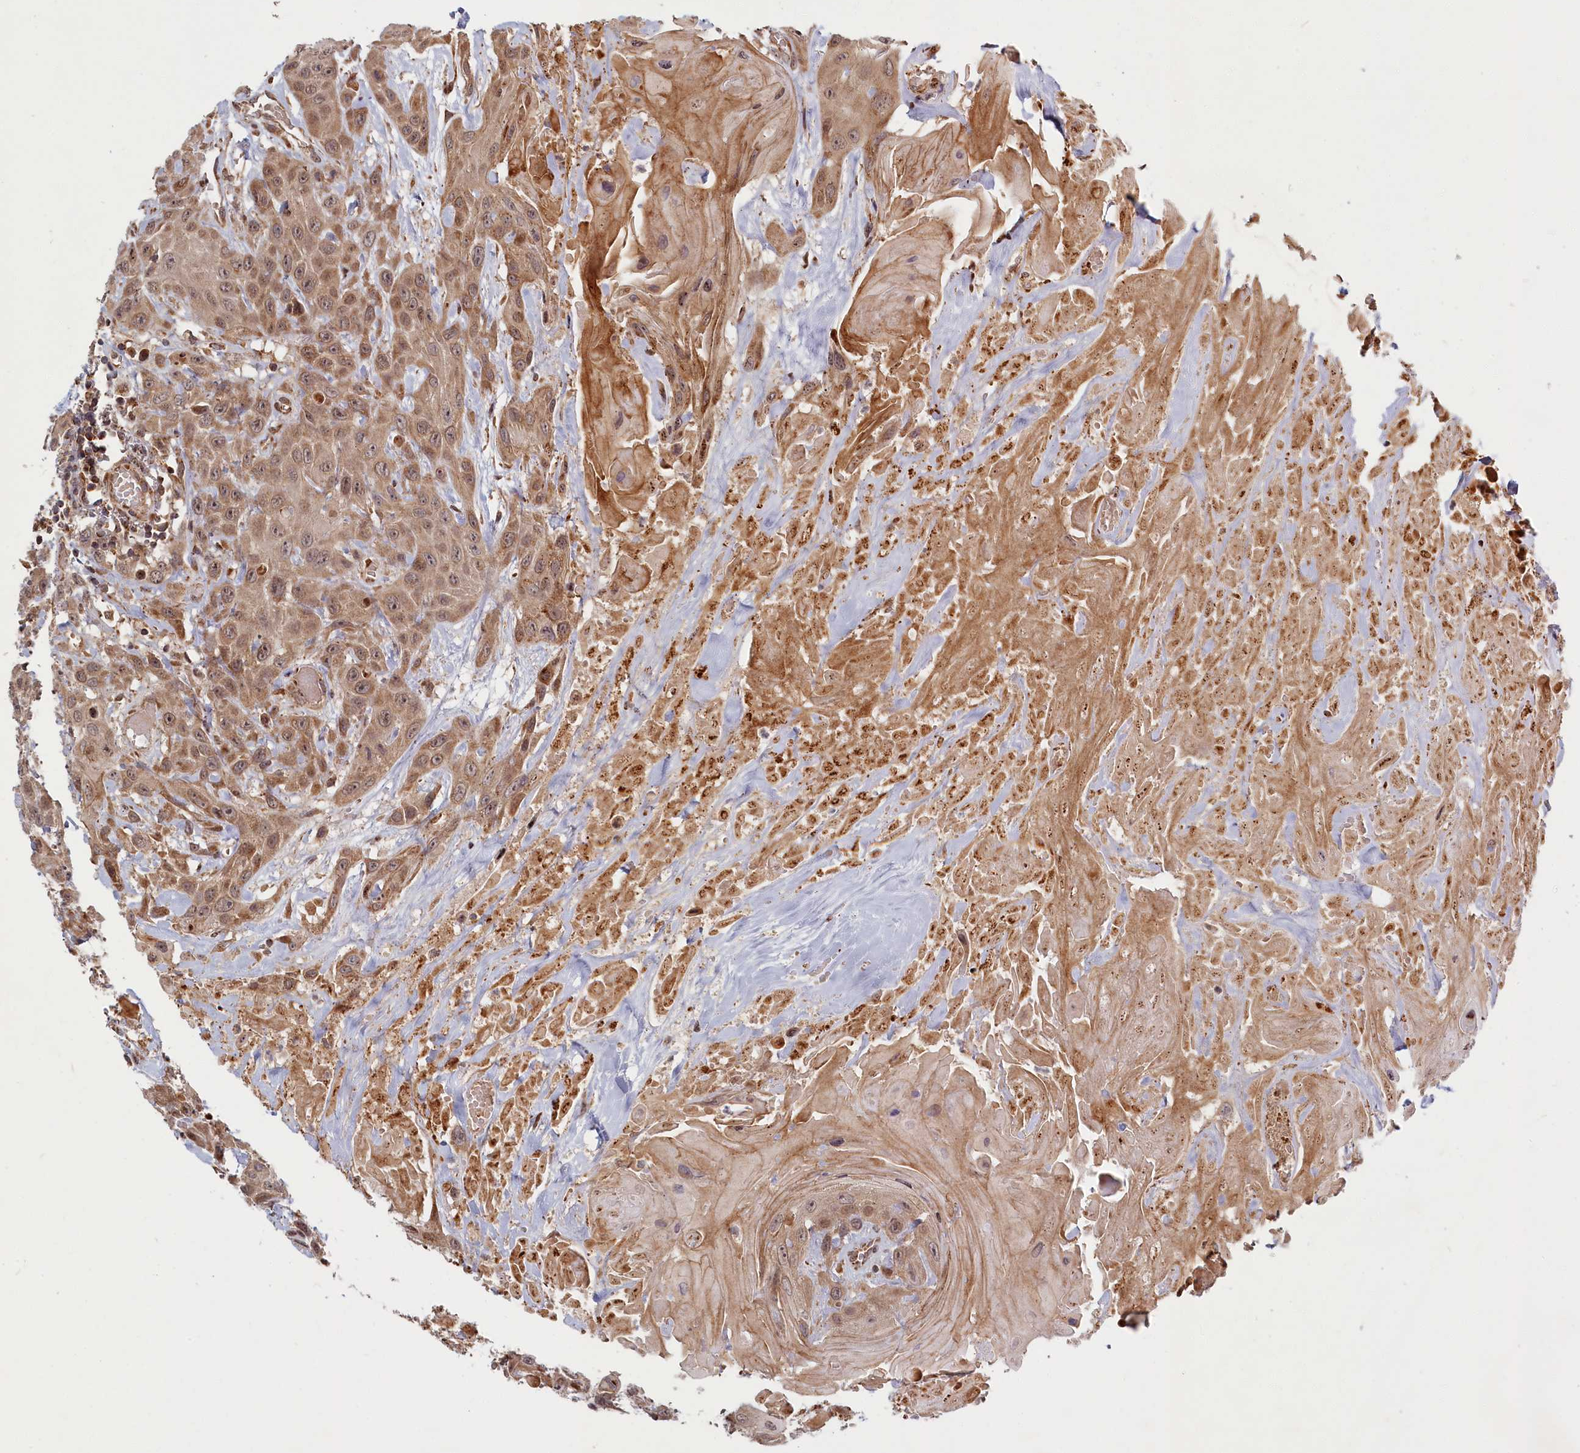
{"staining": {"intensity": "moderate", "quantity": ">75%", "location": "cytoplasmic/membranous,nuclear"}, "tissue": "head and neck cancer", "cell_type": "Tumor cells", "image_type": "cancer", "snomed": [{"axis": "morphology", "description": "Squamous cell carcinoma, NOS"}, {"axis": "topography", "description": "Head-Neck"}], "caption": "The histopathology image demonstrates a brown stain indicating the presence of a protein in the cytoplasmic/membranous and nuclear of tumor cells in head and neck cancer (squamous cell carcinoma). Using DAB (3,3'-diaminobenzidine) (brown) and hematoxylin (blue) stains, captured at high magnification using brightfield microscopy.", "gene": "PLA2G10", "patient": {"sex": "male", "age": 81}}